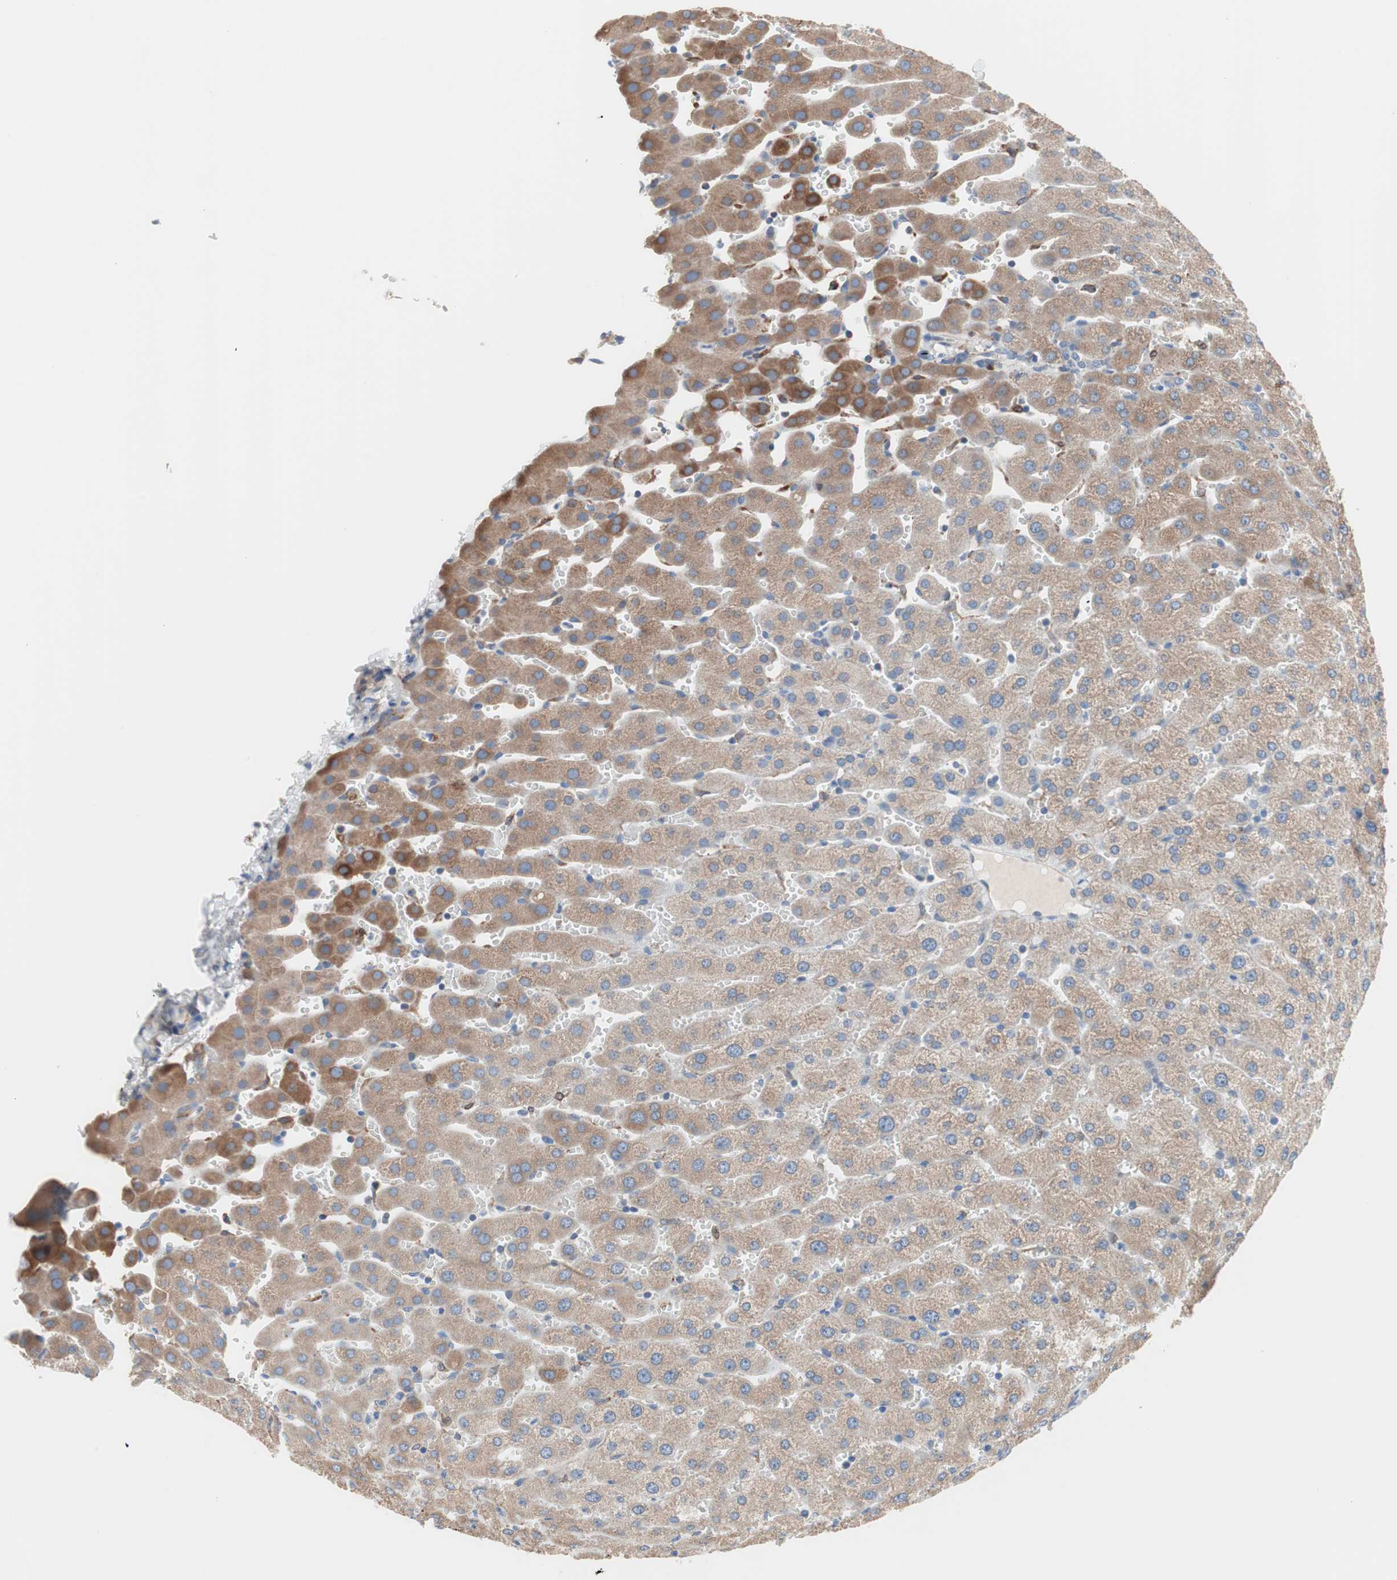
{"staining": {"intensity": "moderate", "quantity": ">75%", "location": "cytoplasmic/membranous"}, "tissue": "liver", "cell_type": "Cholangiocytes", "image_type": "normal", "snomed": [{"axis": "morphology", "description": "Normal tissue, NOS"}, {"axis": "morphology", "description": "Fibrosis, NOS"}, {"axis": "topography", "description": "Liver"}], "caption": "Protein analysis of unremarkable liver displays moderate cytoplasmic/membranous expression in approximately >75% of cholangiocytes. Nuclei are stained in blue.", "gene": "SLC27A4", "patient": {"sex": "female", "age": 29}}